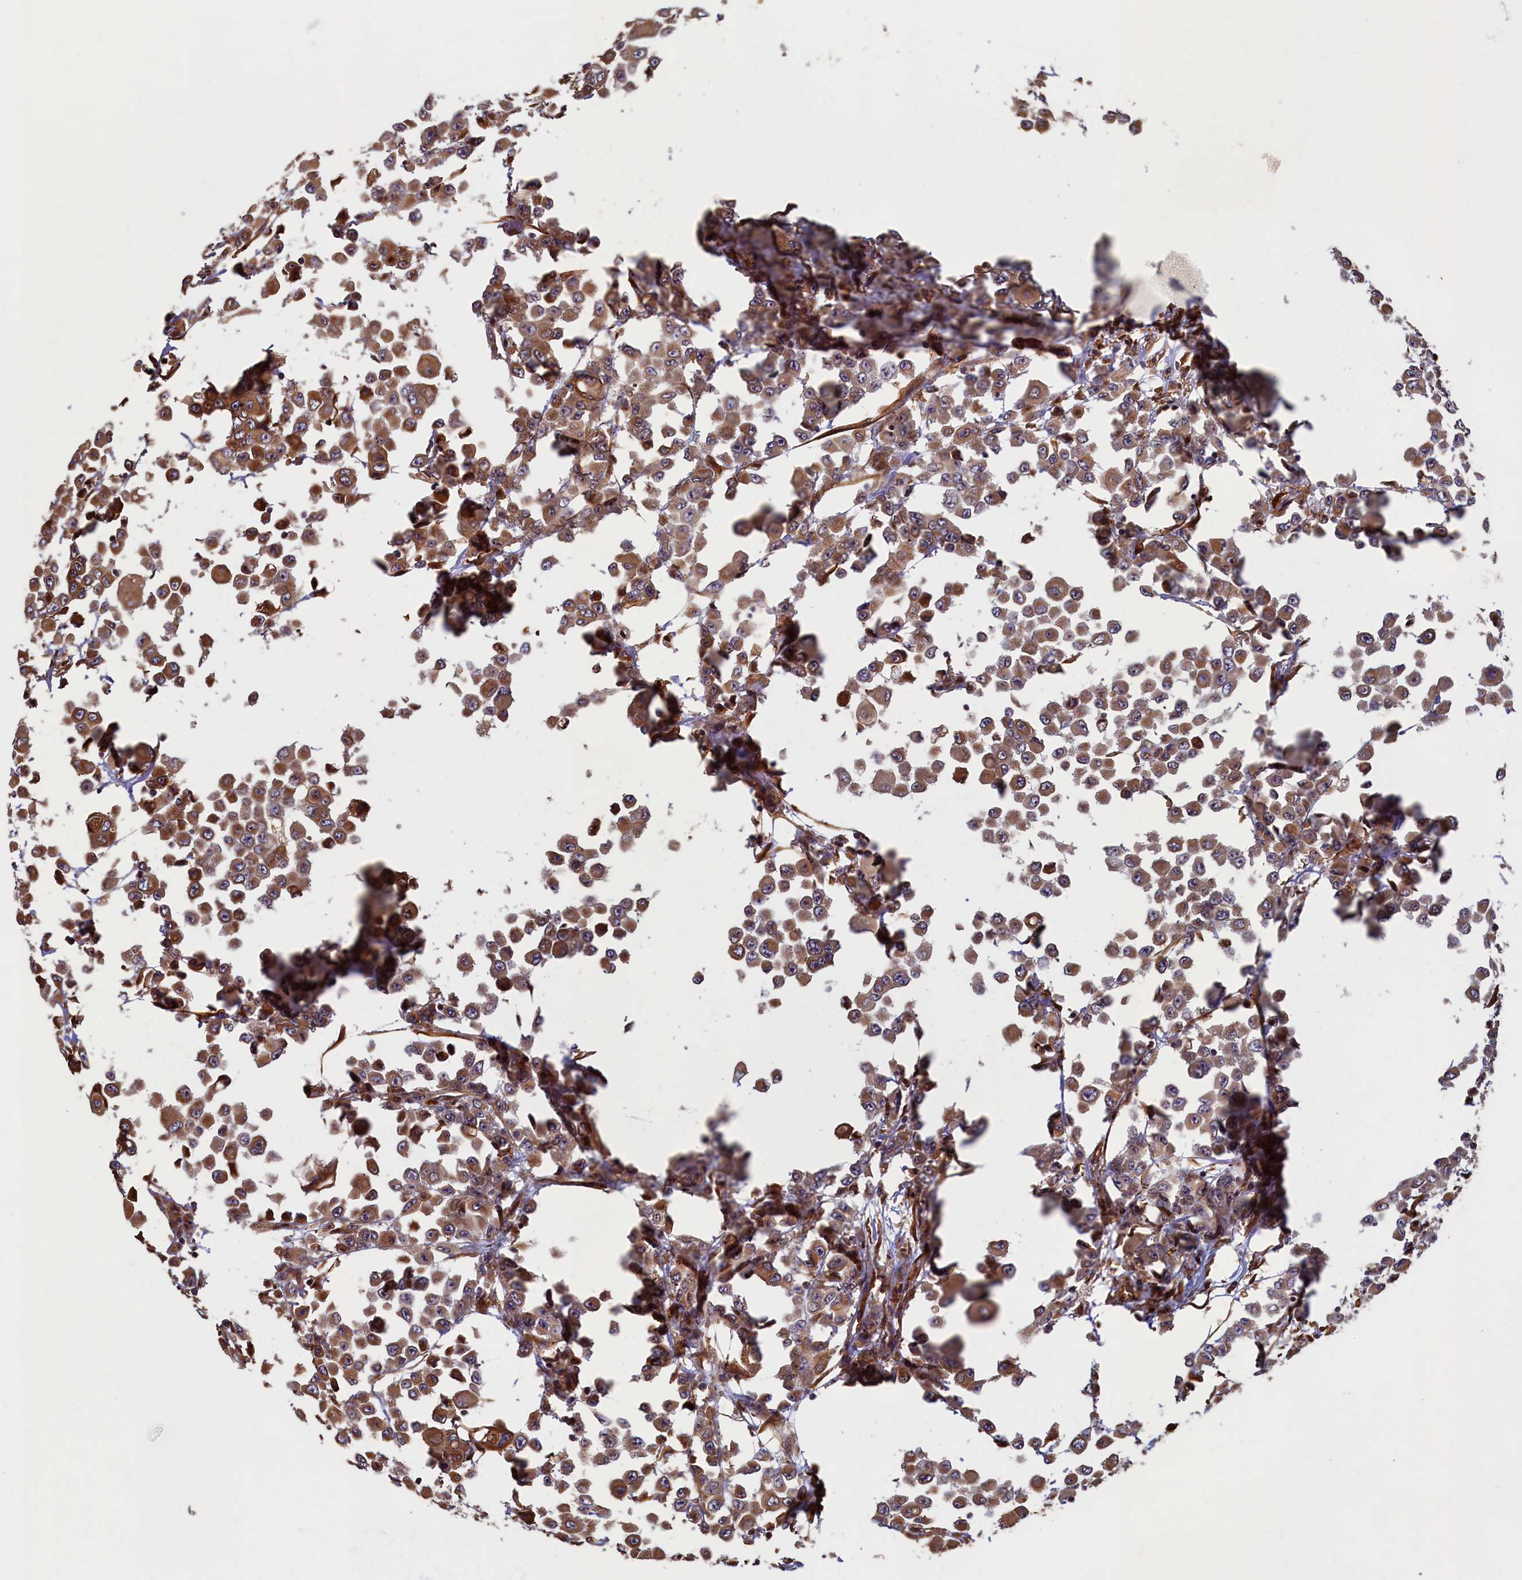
{"staining": {"intensity": "moderate", "quantity": ">75%", "location": "cytoplasmic/membranous"}, "tissue": "colorectal cancer", "cell_type": "Tumor cells", "image_type": "cancer", "snomed": [{"axis": "morphology", "description": "Adenocarcinoma, NOS"}, {"axis": "topography", "description": "Colon"}], "caption": "An IHC image of neoplastic tissue is shown. Protein staining in brown labels moderate cytoplasmic/membranous positivity in colorectal adenocarcinoma within tumor cells.", "gene": "CCDC102B", "patient": {"sex": "male", "age": 51}}